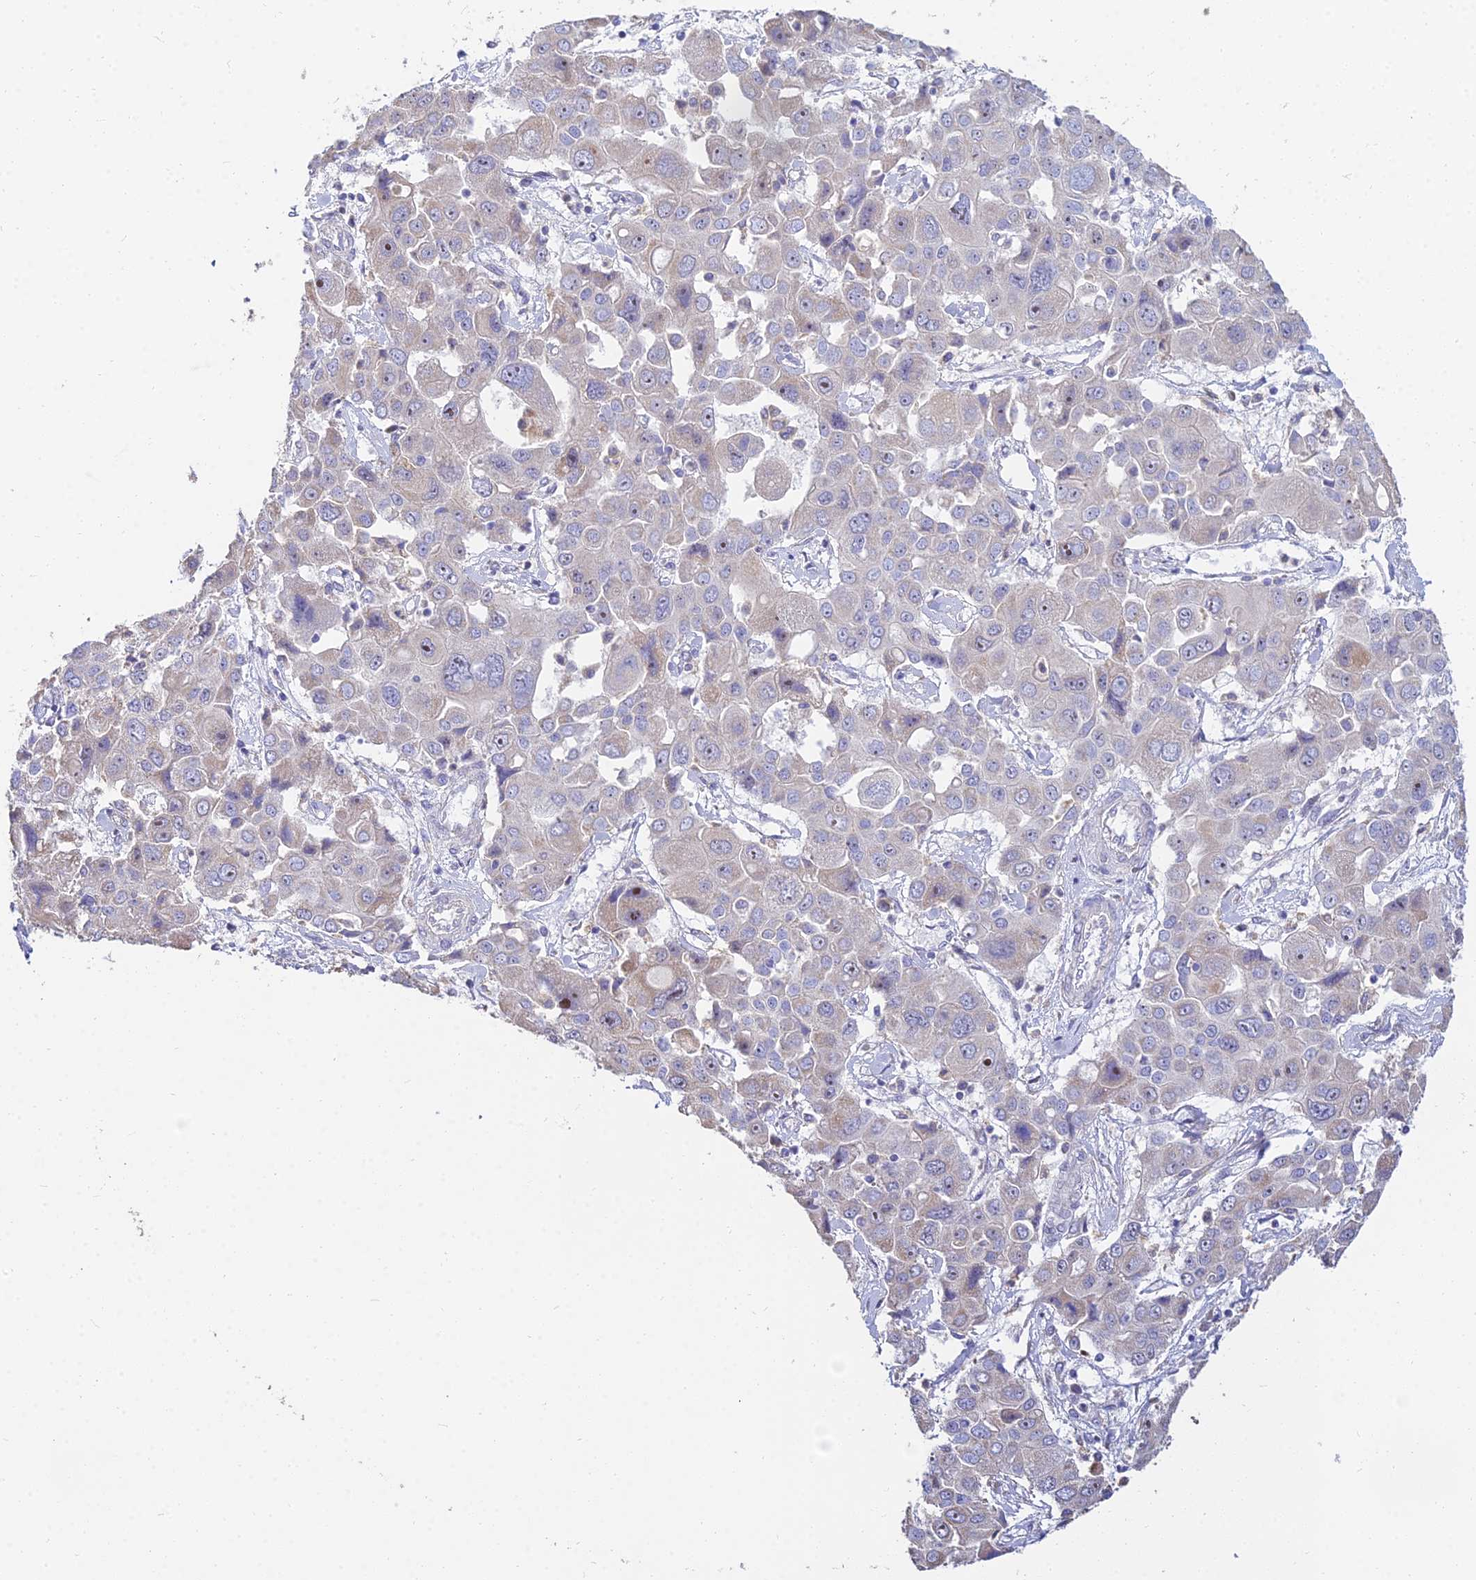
{"staining": {"intensity": "negative", "quantity": "none", "location": "none"}, "tissue": "liver cancer", "cell_type": "Tumor cells", "image_type": "cancer", "snomed": [{"axis": "morphology", "description": "Cholangiocarcinoma"}, {"axis": "topography", "description": "Liver"}], "caption": "This is an immunohistochemistry photomicrograph of liver cancer (cholangiocarcinoma). There is no expression in tumor cells.", "gene": "ARL8B", "patient": {"sex": "male", "age": 67}}